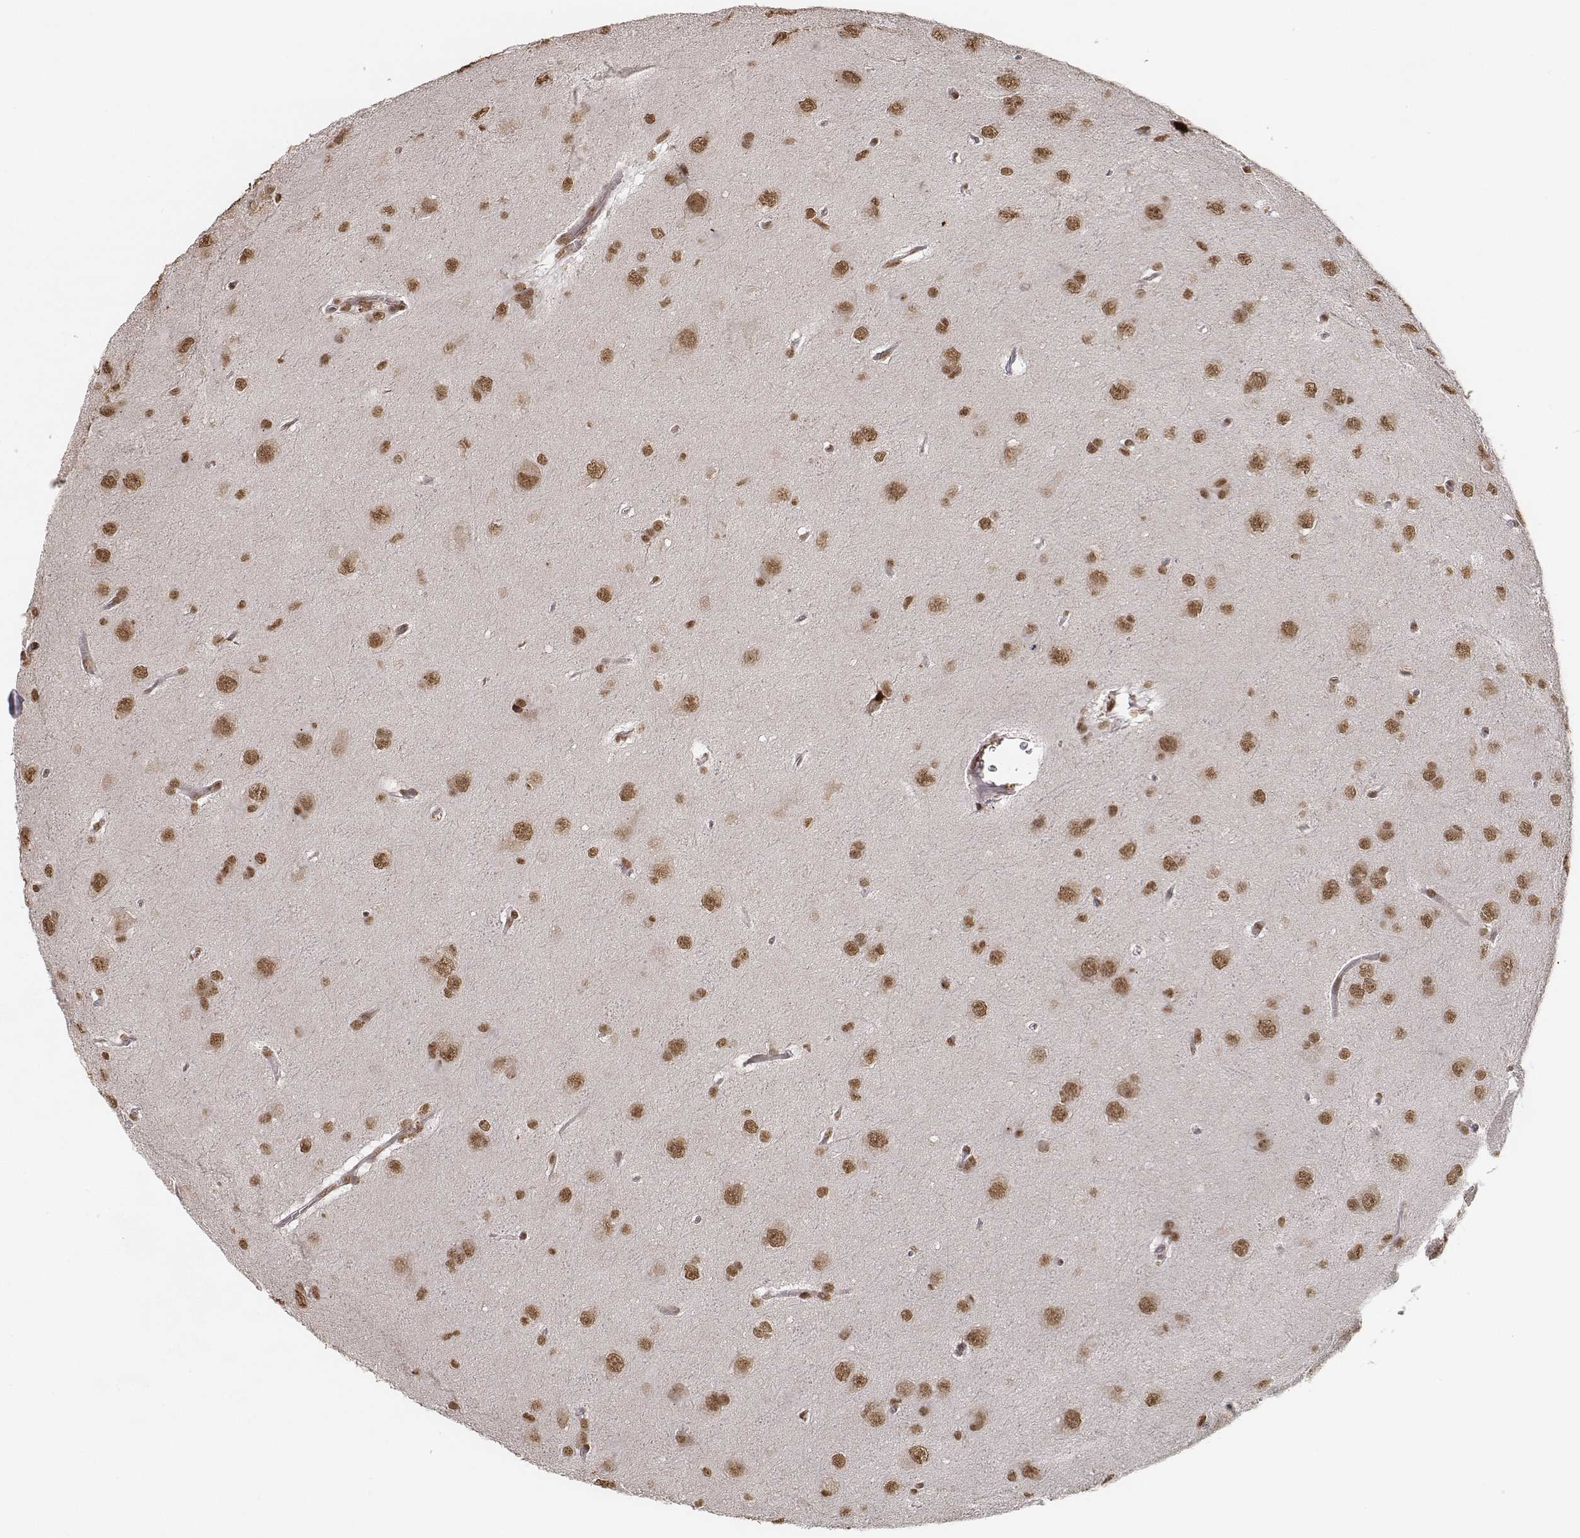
{"staining": {"intensity": "moderate", "quantity": ">75%", "location": "nuclear"}, "tissue": "glioma", "cell_type": "Tumor cells", "image_type": "cancer", "snomed": [{"axis": "morphology", "description": "Glioma, malignant, Low grade"}, {"axis": "topography", "description": "Brain"}], "caption": "Glioma stained for a protein displays moderate nuclear positivity in tumor cells. Using DAB (3,3'-diaminobenzidine) (brown) and hematoxylin (blue) stains, captured at high magnification using brightfield microscopy.", "gene": "HMGA2", "patient": {"sex": "male", "age": 58}}